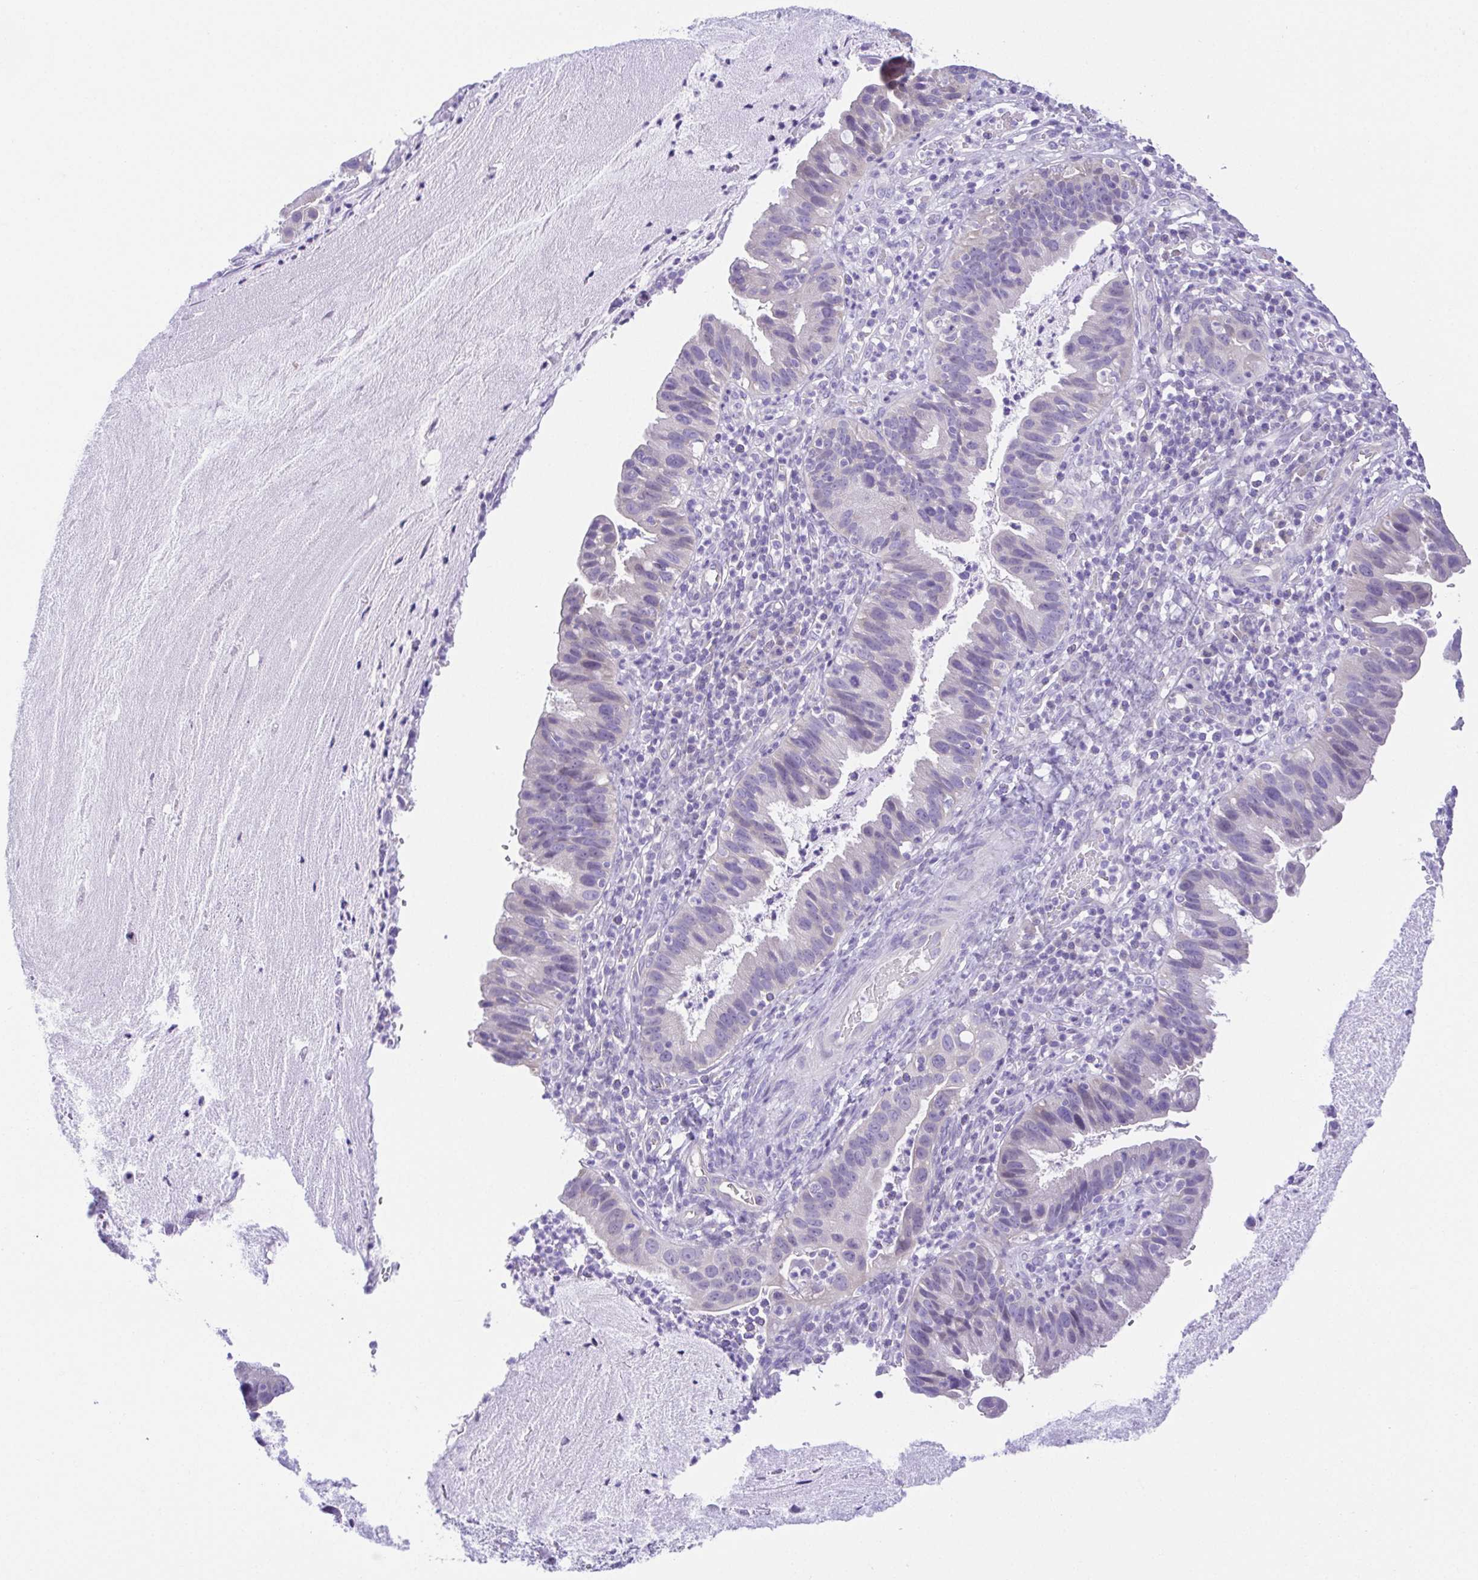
{"staining": {"intensity": "negative", "quantity": "none", "location": "none"}, "tissue": "cervical cancer", "cell_type": "Tumor cells", "image_type": "cancer", "snomed": [{"axis": "morphology", "description": "Adenocarcinoma, NOS"}, {"axis": "topography", "description": "Cervix"}], "caption": "Cervical cancer (adenocarcinoma) was stained to show a protein in brown. There is no significant staining in tumor cells.", "gene": "LUZP4", "patient": {"sex": "female", "age": 34}}